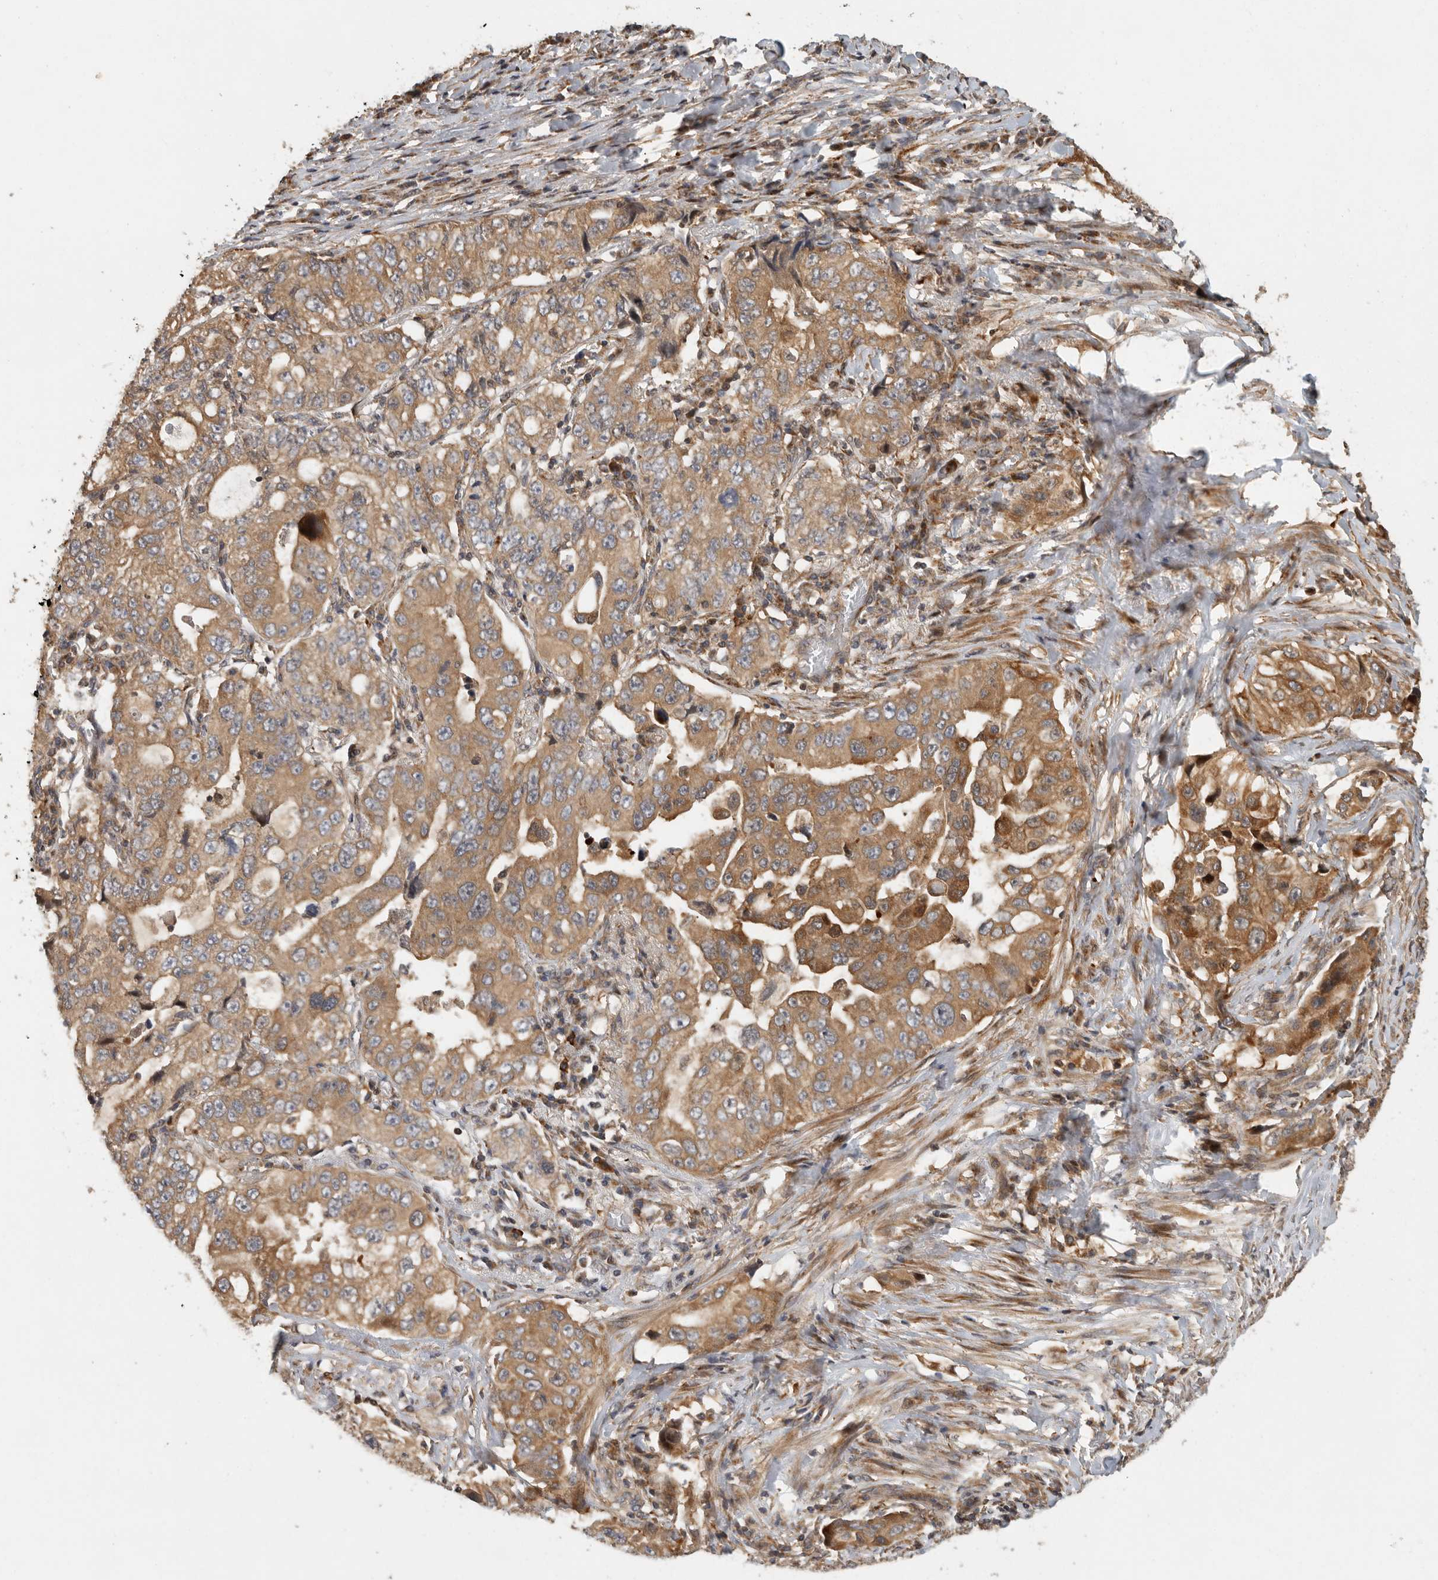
{"staining": {"intensity": "moderate", "quantity": ">75%", "location": "cytoplasmic/membranous,nuclear"}, "tissue": "lung cancer", "cell_type": "Tumor cells", "image_type": "cancer", "snomed": [{"axis": "morphology", "description": "Adenocarcinoma, NOS"}, {"axis": "topography", "description": "Lung"}], "caption": "A histopathology image showing moderate cytoplasmic/membranous and nuclear positivity in about >75% of tumor cells in lung cancer, as visualized by brown immunohistochemical staining.", "gene": "SWT1", "patient": {"sex": "female", "age": 51}}